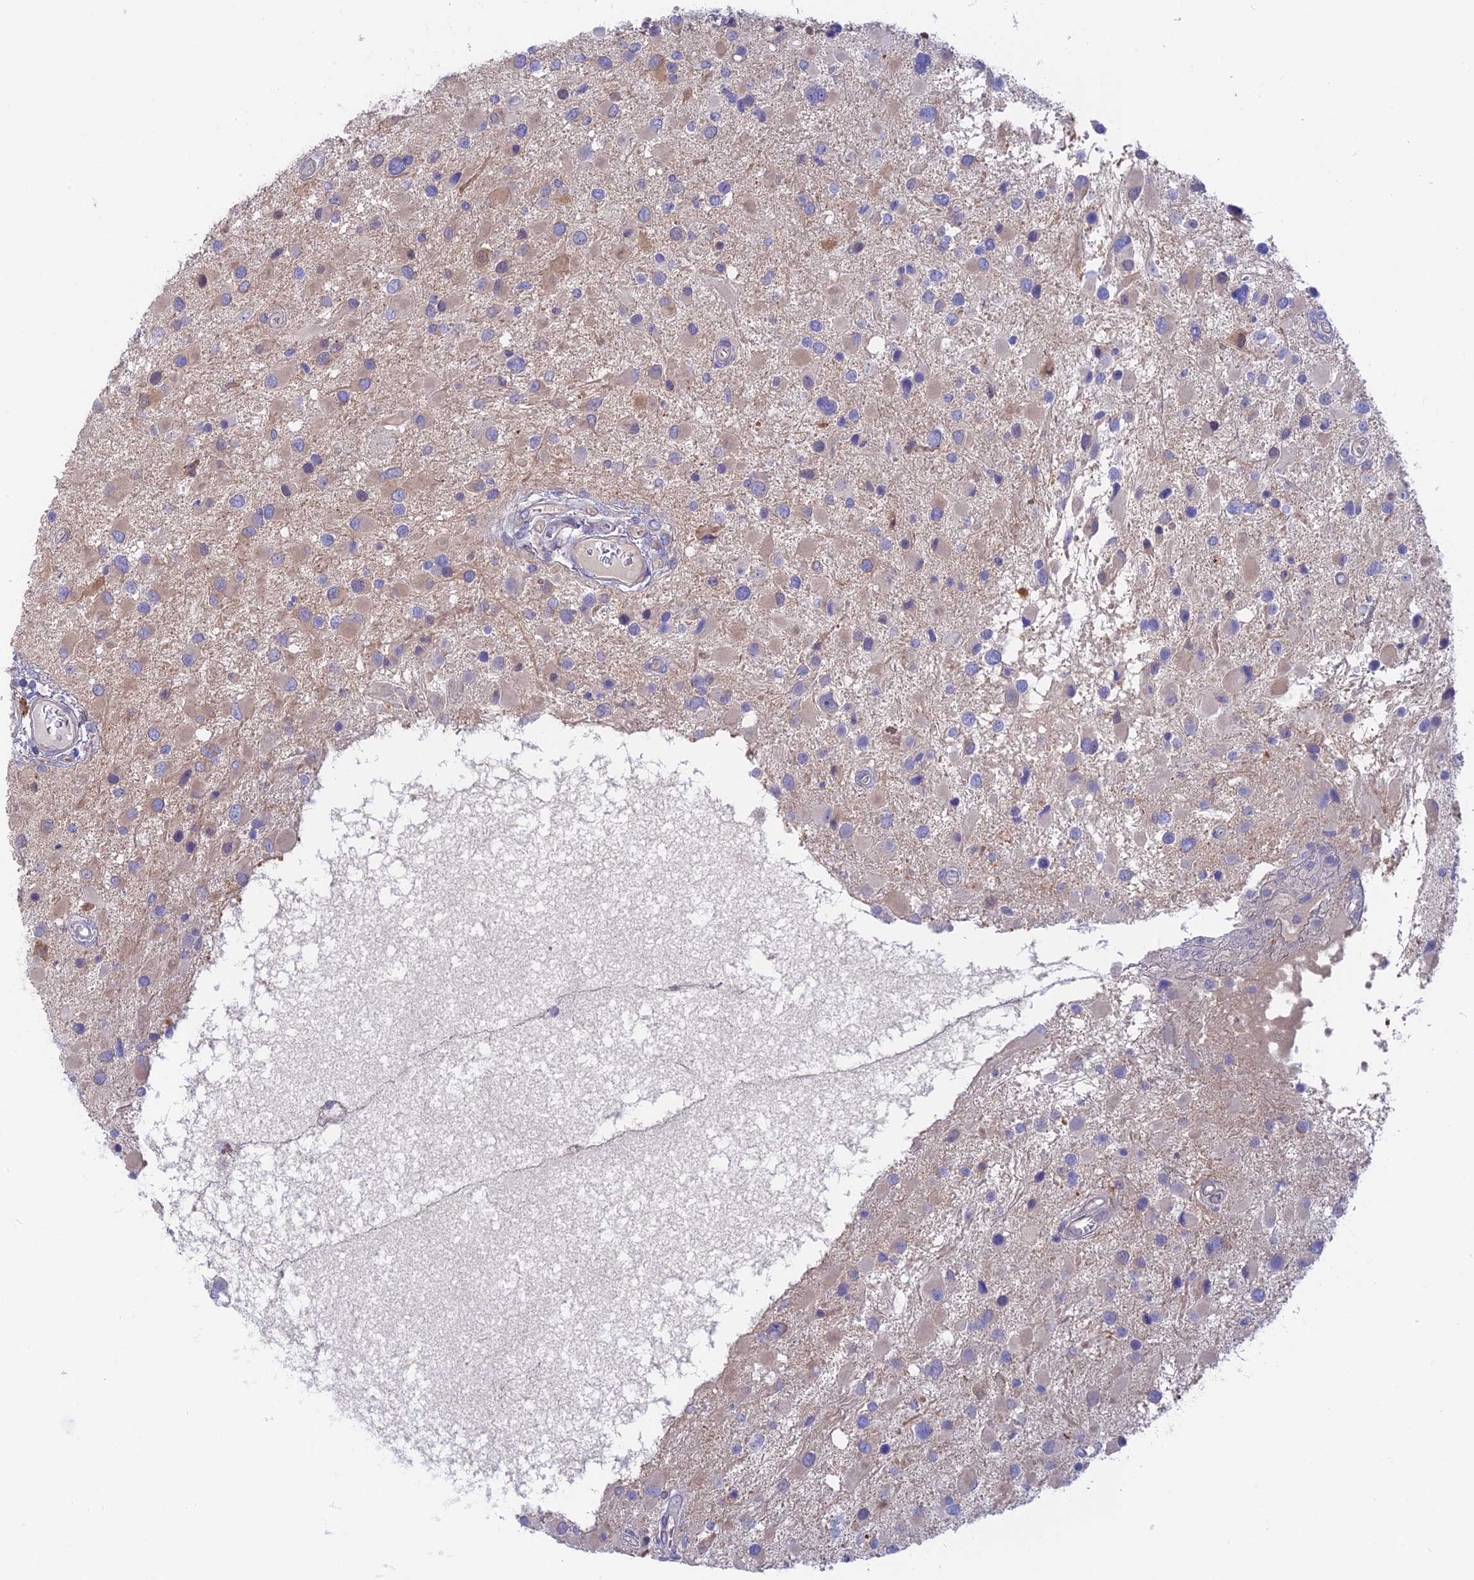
{"staining": {"intensity": "weak", "quantity": "<25%", "location": "cytoplasmic/membranous"}, "tissue": "glioma", "cell_type": "Tumor cells", "image_type": "cancer", "snomed": [{"axis": "morphology", "description": "Glioma, malignant, High grade"}, {"axis": "topography", "description": "Brain"}], "caption": "Tumor cells are negative for brown protein staining in glioma.", "gene": "LZTFL1", "patient": {"sex": "male", "age": 53}}